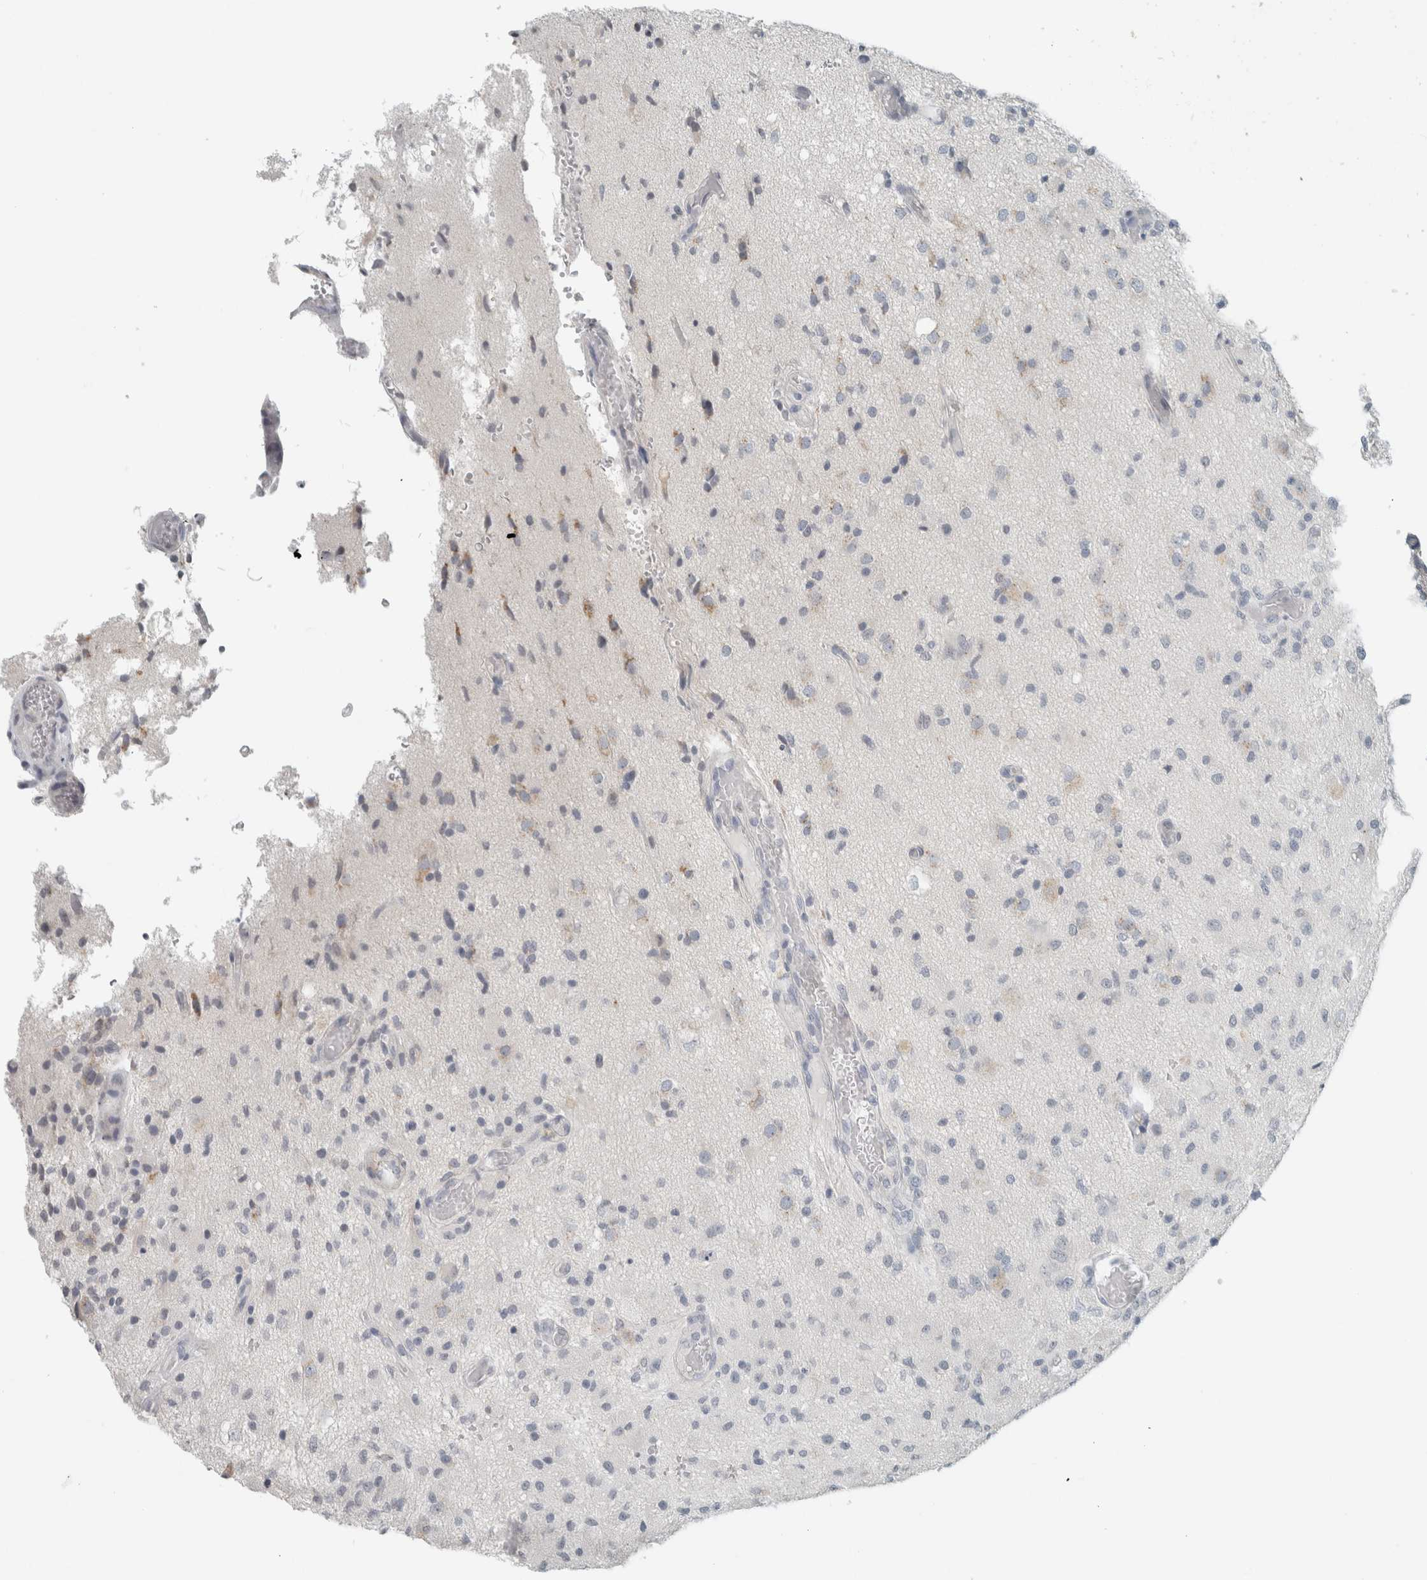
{"staining": {"intensity": "negative", "quantity": "none", "location": "none"}, "tissue": "glioma", "cell_type": "Tumor cells", "image_type": "cancer", "snomed": [{"axis": "morphology", "description": "Normal tissue, NOS"}, {"axis": "morphology", "description": "Glioma, malignant, High grade"}, {"axis": "topography", "description": "Cerebral cortex"}], "caption": "This is an IHC histopathology image of malignant glioma (high-grade). There is no staining in tumor cells.", "gene": "TRIT1", "patient": {"sex": "male", "age": 77}}